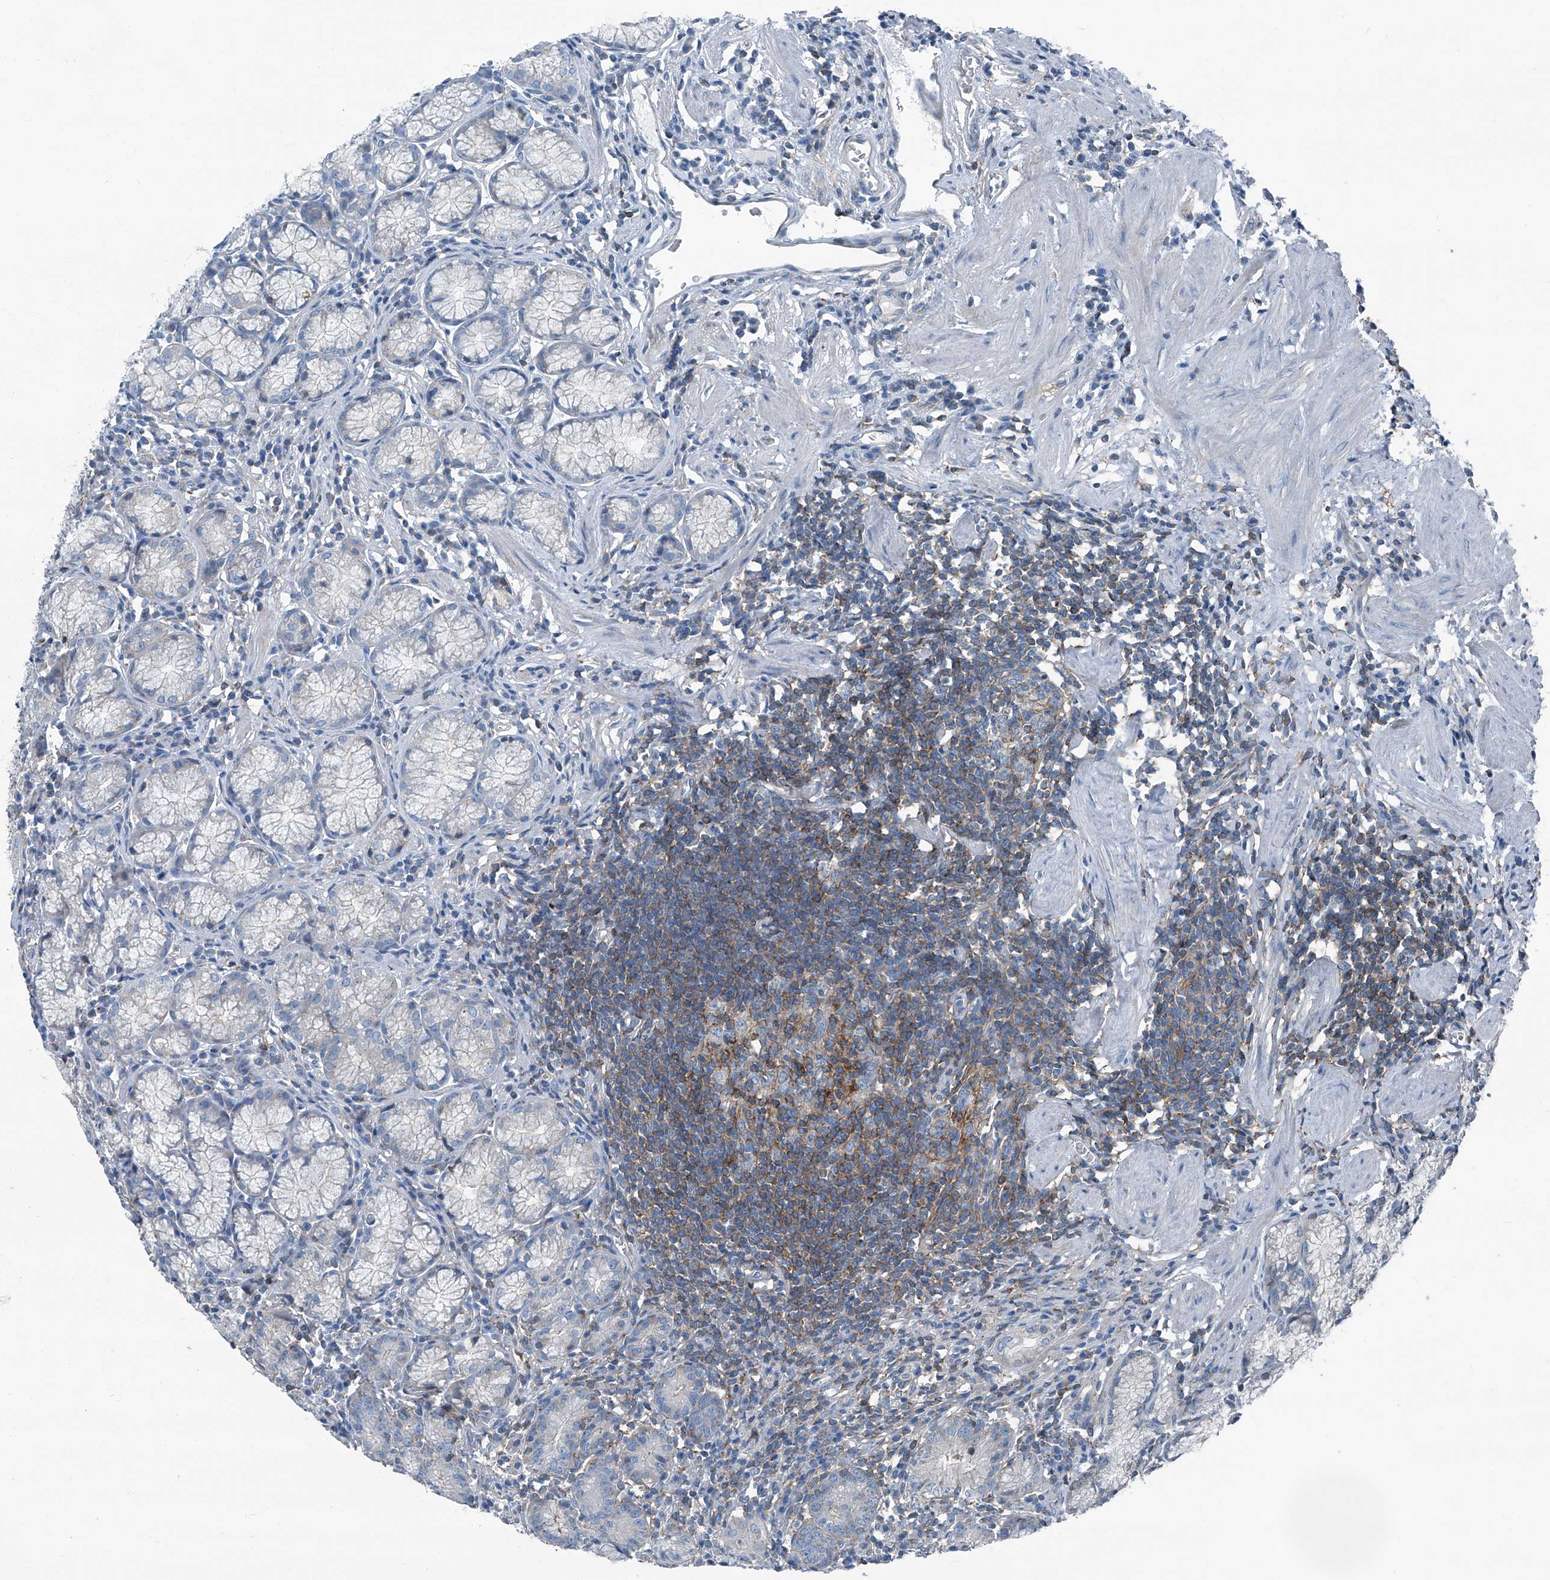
{"staining": {"intensity": "negative", "quantity": "none", "location": "none"}, "tissue": "stomach", "cell_type": "Glandular cells", "image_type": "normal", "snomed": [{"axis": "morphology", "description": "Normal tissue, NOS"}, {"axis": "topography", "description": "Stomach"}], "caption": "IHC micrograph of unremarkable stomach stained for a protein (brown), which shows no expression in glandular cells.", "gene": "SEPTIN7", "patient": {"sex": "male", "age": 55}}